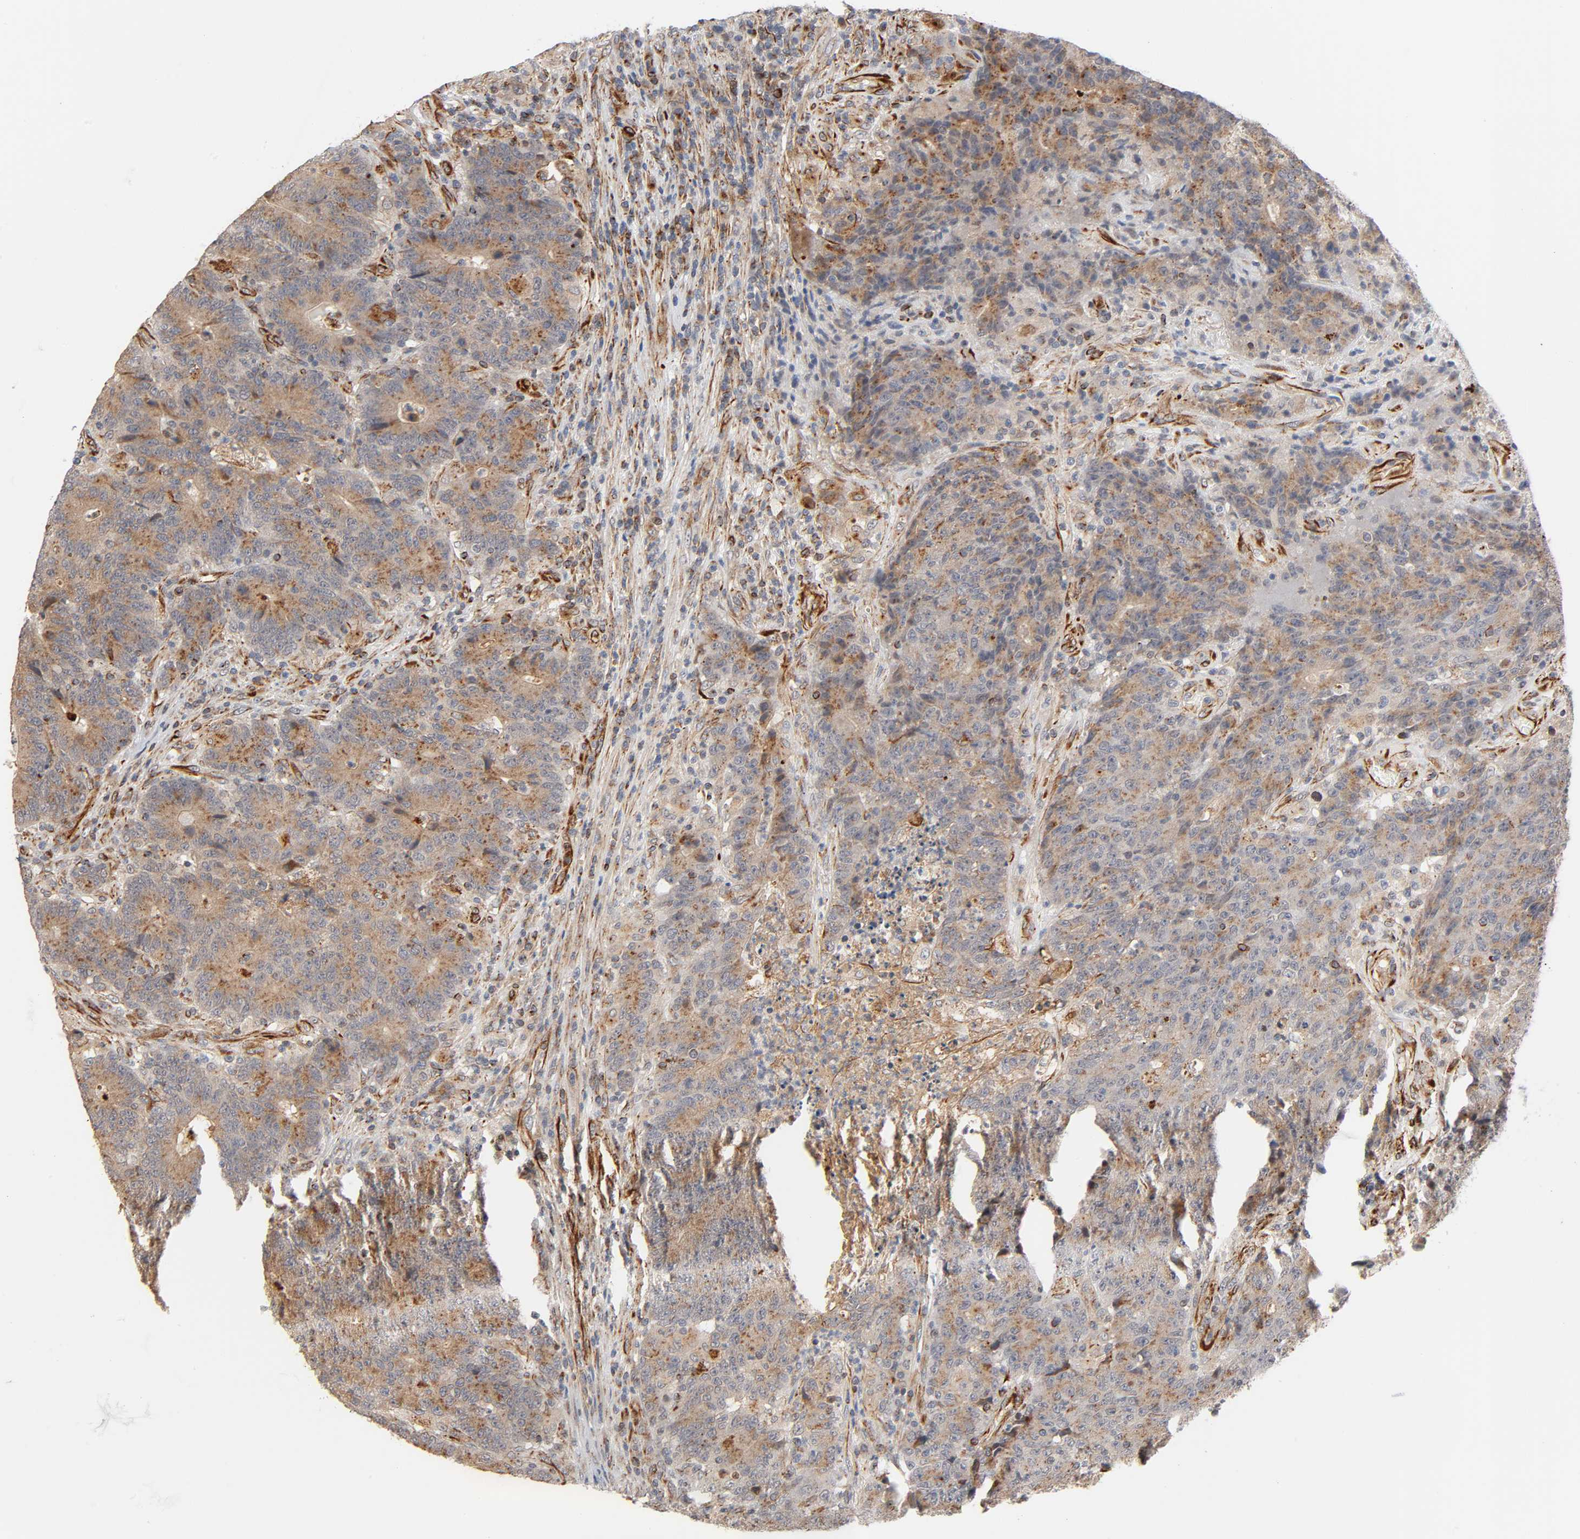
{"staining": {"intensity": "moderate", "quantity": ">75%", "location": "cytoplasmic/membranous"}, "tissue": "colorectal cancer", "cell_type": "Tumor cells", "image_type": "cancer", "snomed": [{"axis": "morphology", "description": "Normal tissue, NOS"}, {"axis": "morphology", "description": "Adenocarcinoma, NOS"}, {"axis": "topography", "description": "Colon"}], "caption": "Immunohistochemical staining of human colorectal cancer (adenocarcinoma) exhibits moderate cytoplasmic/membranous protein expression in about >75% of tumor cells.", "gene": "REEP6", "patient": {"sex": "female", "age": 75}}